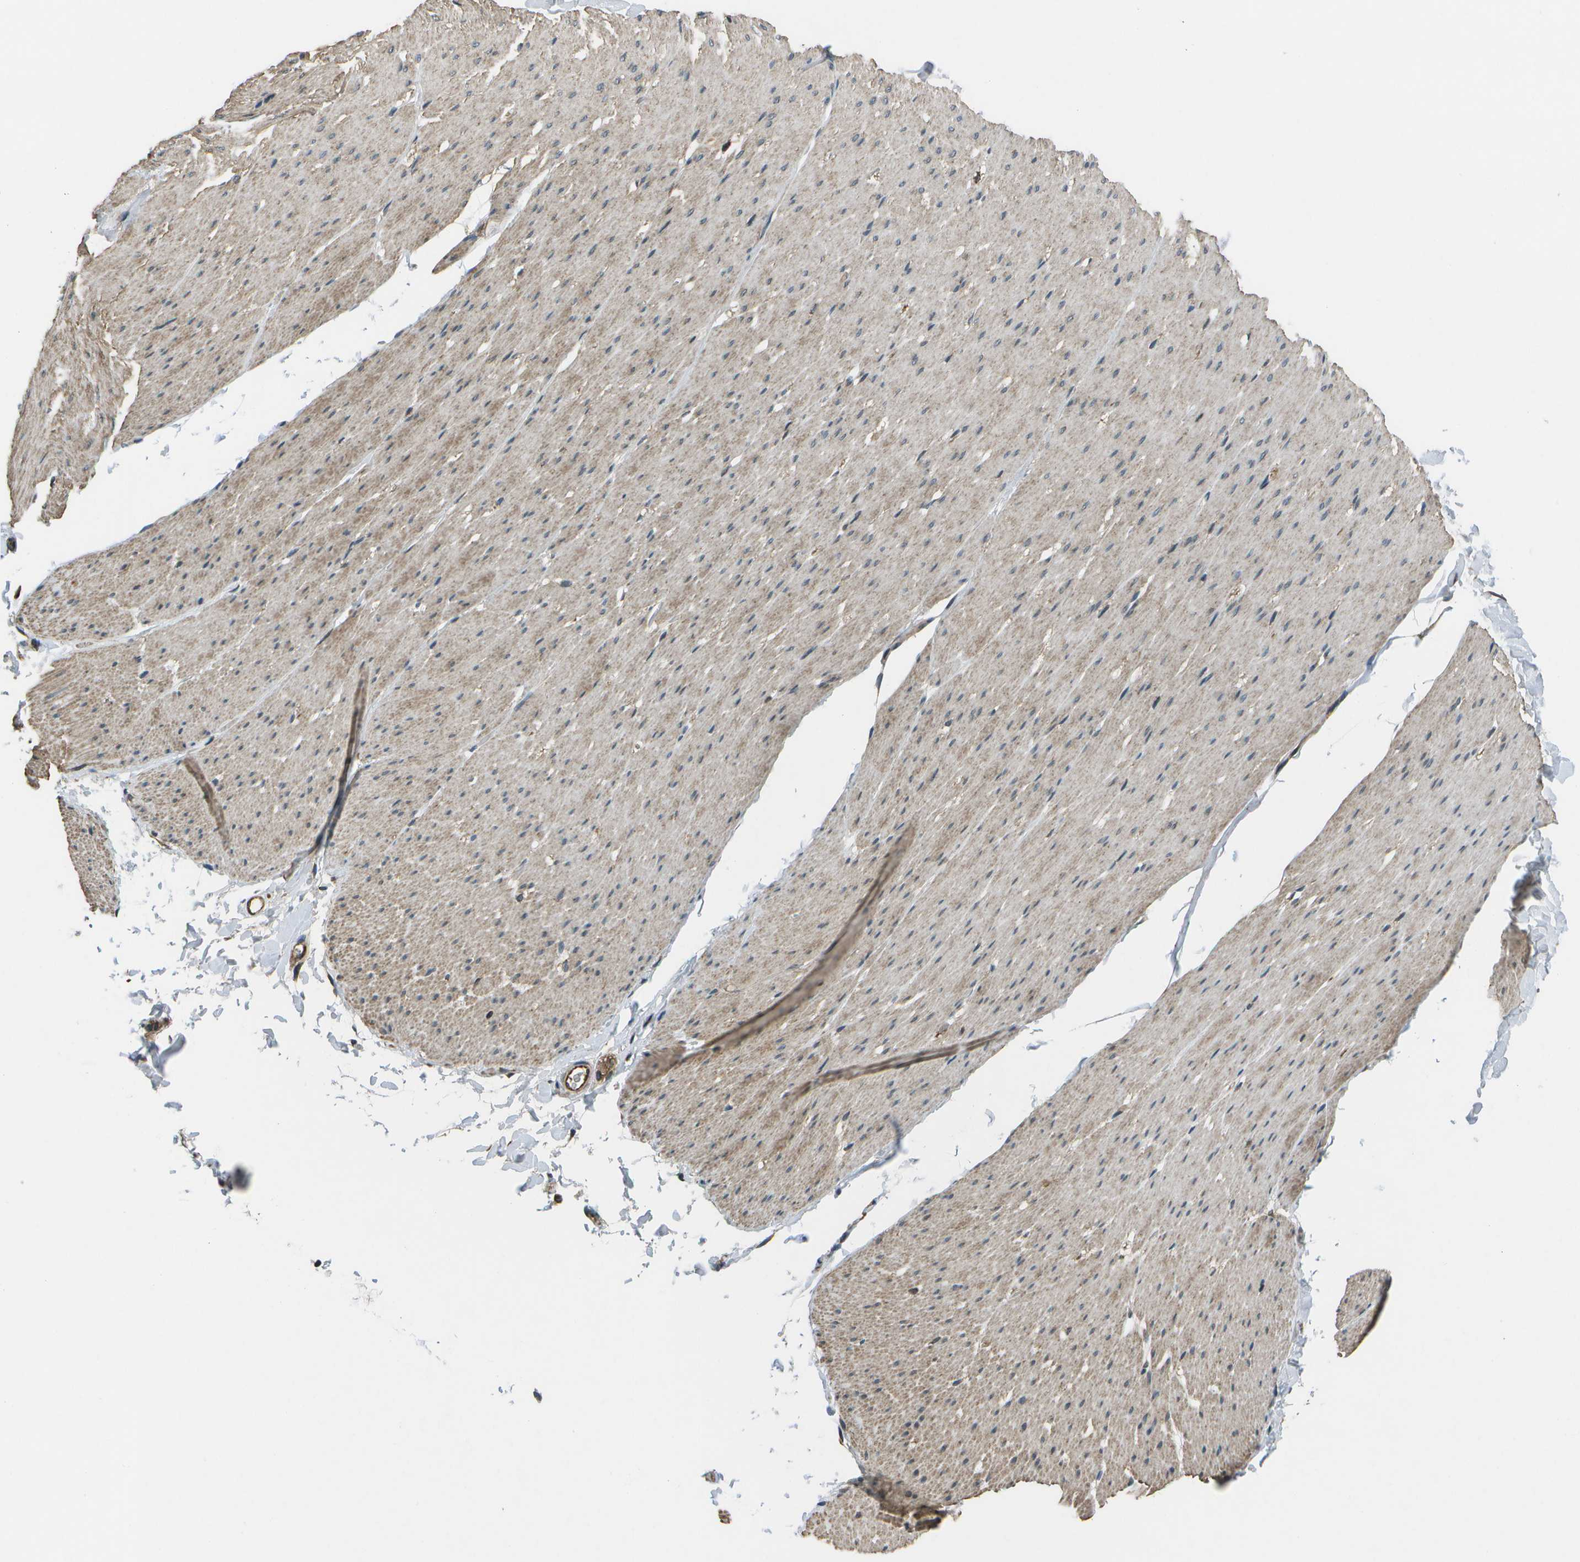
{"staining": {"intensity": "weak", "quantity": ">75%", "location": "cytoplasmic/membranous"}, "tissue": "smooth muscle", "cell_type": "Smooth muscle cells", "image_type": "normal", "snomed": [{"axis": "morphology", "description": "Normal tissue, NOS"}, {"axis": "topography", "description": "Smooth muscle"}, {"axis": "topography", "description": "Colon"}], "caption": "The micrograph exhibits immunohistochemical staining of normal smooth muscle. There is weak cytoplasmic/membranous staining is appreciated in about >75% of smooth muscle cells.", "gene": "EIF2AK1", "patient": {"sex": "male", "age": 67}}